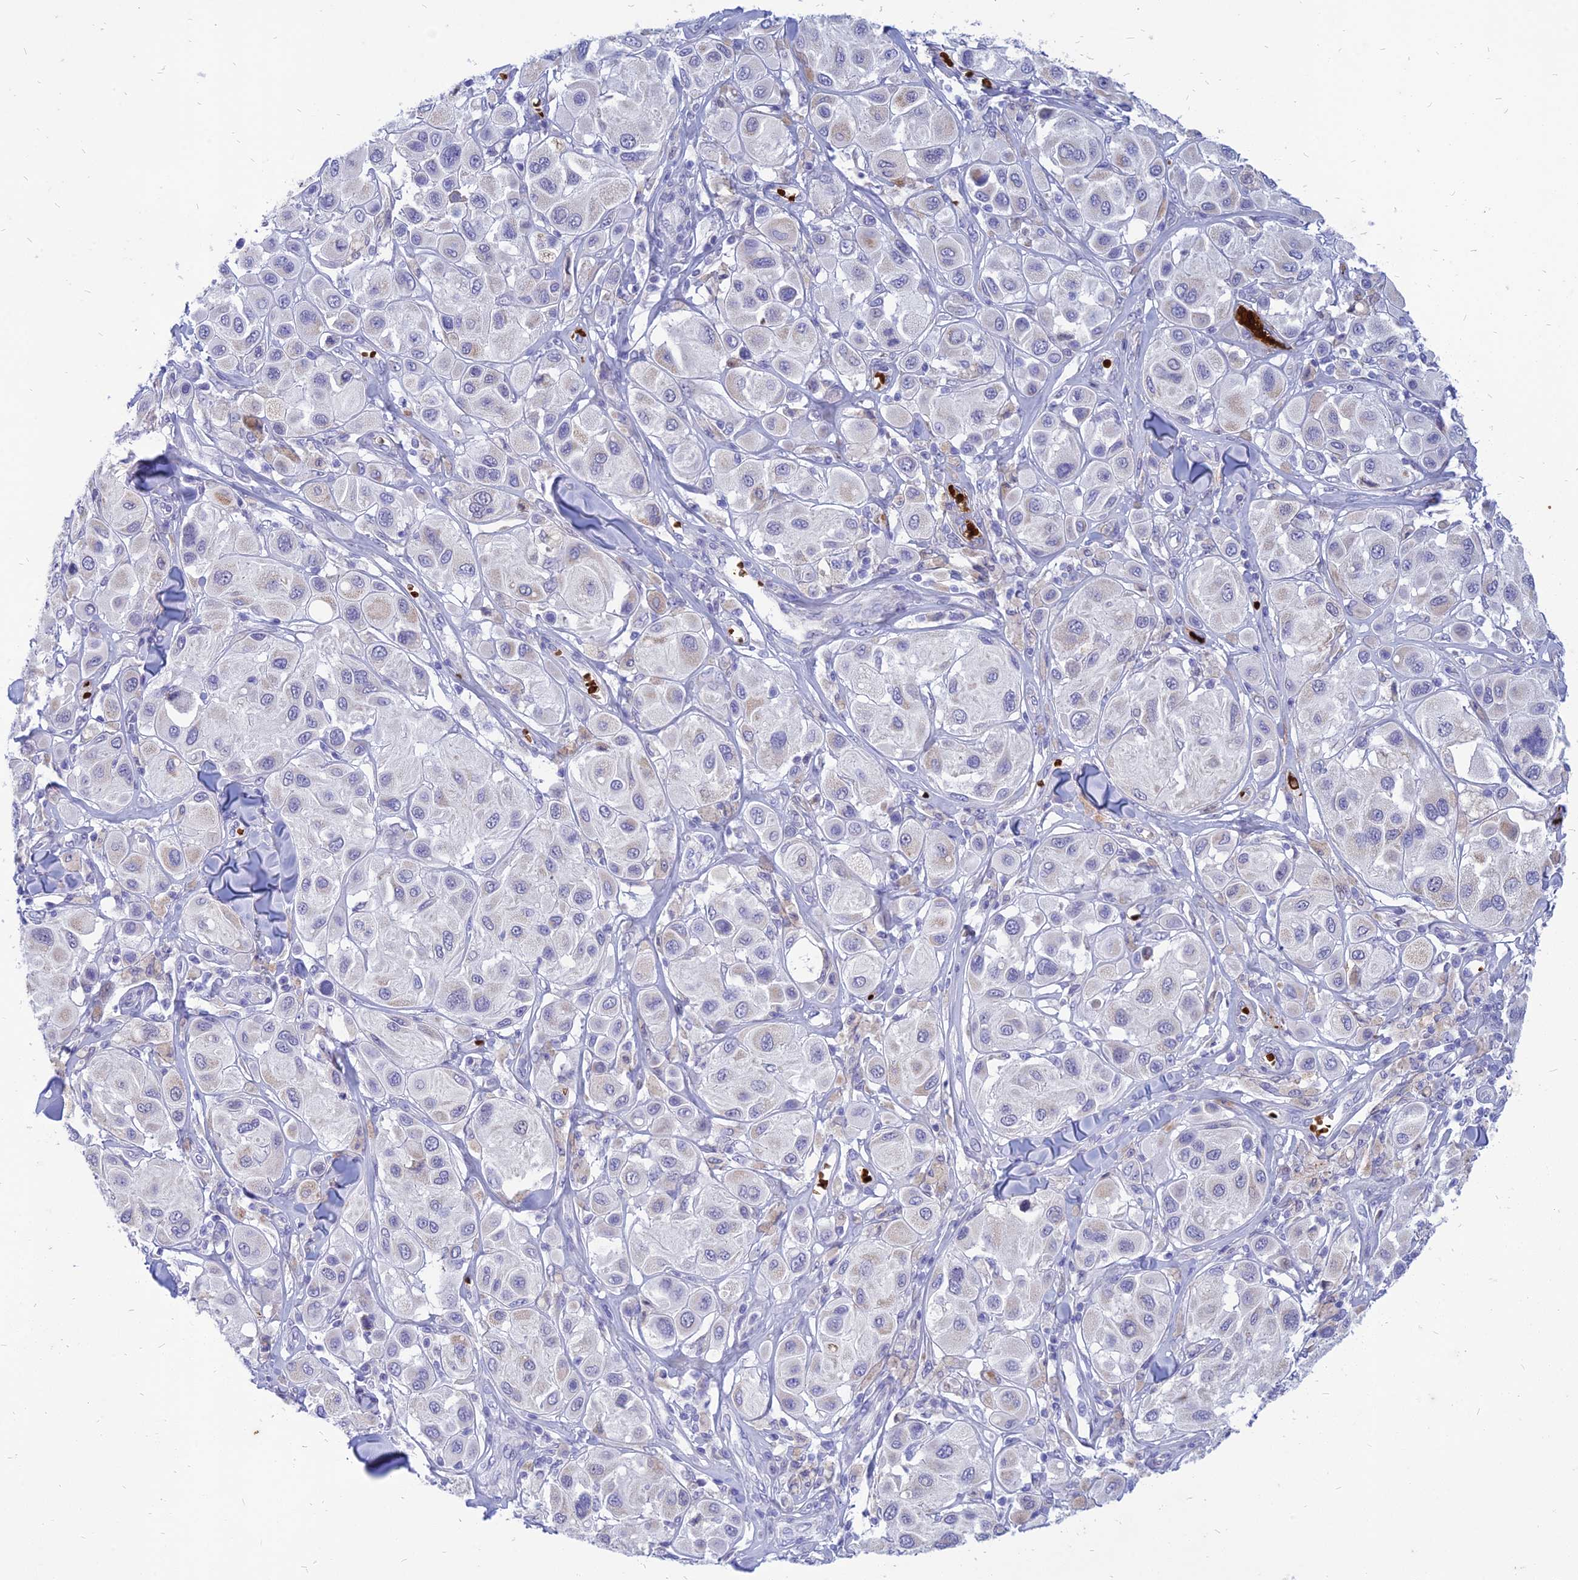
{"staining": {"intensity": "negative", "quantity": "none", "location": "none"}, "tissue": "melanoma", "cell_type": "Tumor cells", "image_type": "cancer", "snomed": [{"axis": "morphology", "description": "Malignant melanoma, Metastatic site"}, {"axis": "topography", "description": "Skin"}], "caption": "Immunohistochemistry (IHC) of malignant melanoma (metastatic site) demonstrates no staining in tumor cells.", "gene": "HHAT", "patient": {"sex": "male", "age": 41}}